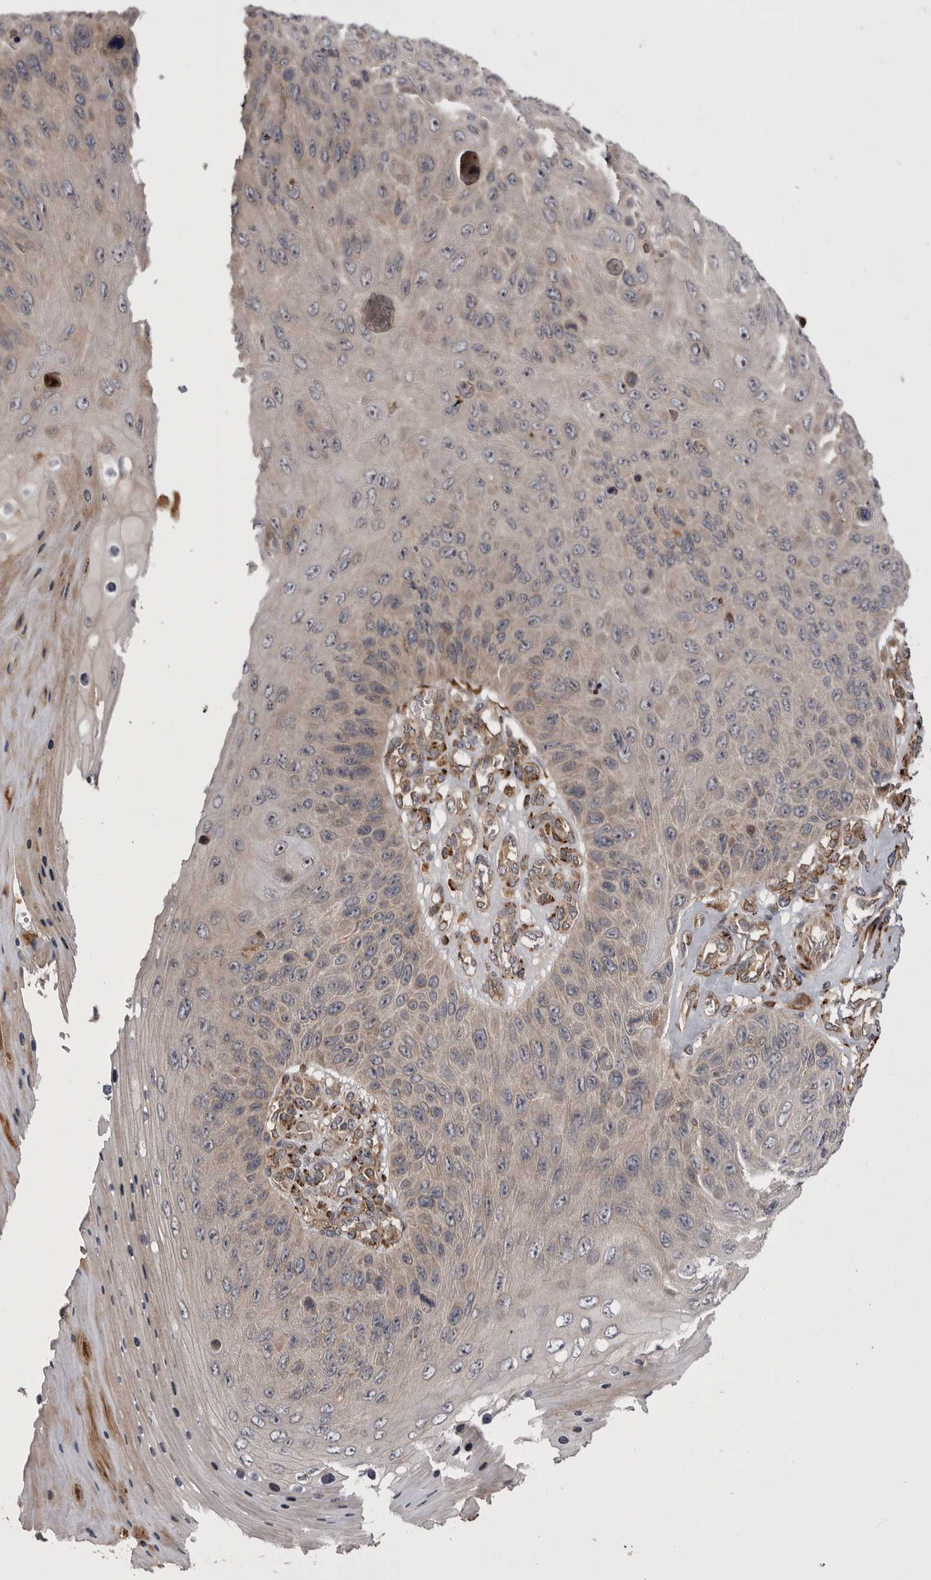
{"staining": {"intensity": "weak", "quantity": "<25%", "location": "cytoplasmic/membranous"}, "tissue": "skin cancer", "cell_type": "Tumor cells", "image_type": "cancer", "snomed": [{"axis": "morphology", "description": "Squamous cell carcinoma, NOS"}, {"axis": "topography", "description": "Skin"}], "caption": "High magnification brightfield microscopy of skin squamous cell carcinoma stained with DAB (3,3'-diaminobenzidine) (brown) and counterstained with hematoxylin (blue): tumor cells show no significant expression.", "gene": "RAB3GAP2", "patient": {"sex": "female", "age": 88}}